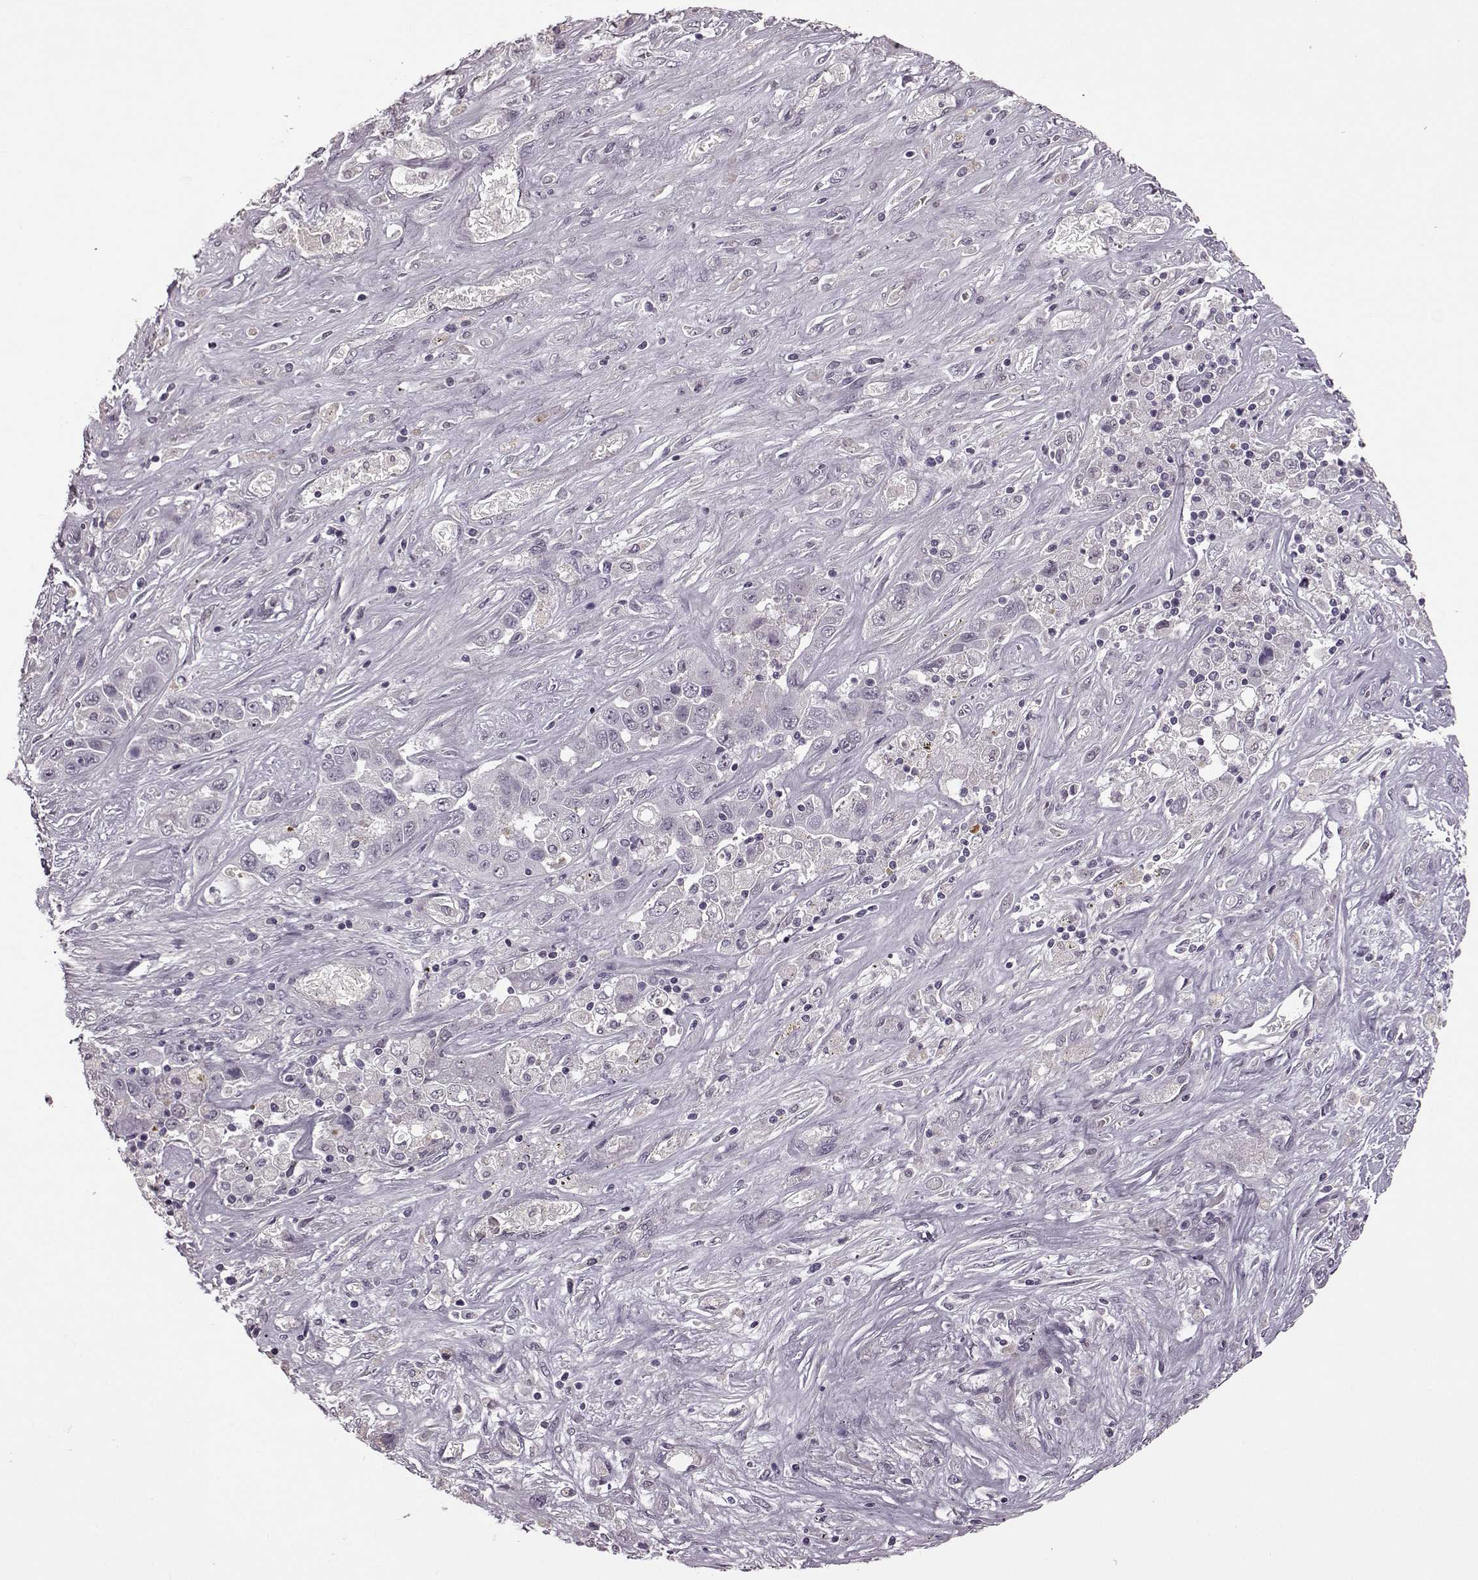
{"staining": {"intensity": "negative", "quantity": "none", "location": "none"}, "tissue": "liver cancer", "cell_type": "Tumor cells", "image_type": "cancer", "snomed": [{"axis": "morphology", "description": "Cholangiocarcinoma"}, {"axis": "topography", "description": "Liver"}], "caption": "Protein analysis of liver cancer shows no significant expression in tumor cells.", "gene": "CNGA3", "patient": {"sex": "female", "age": 52}}